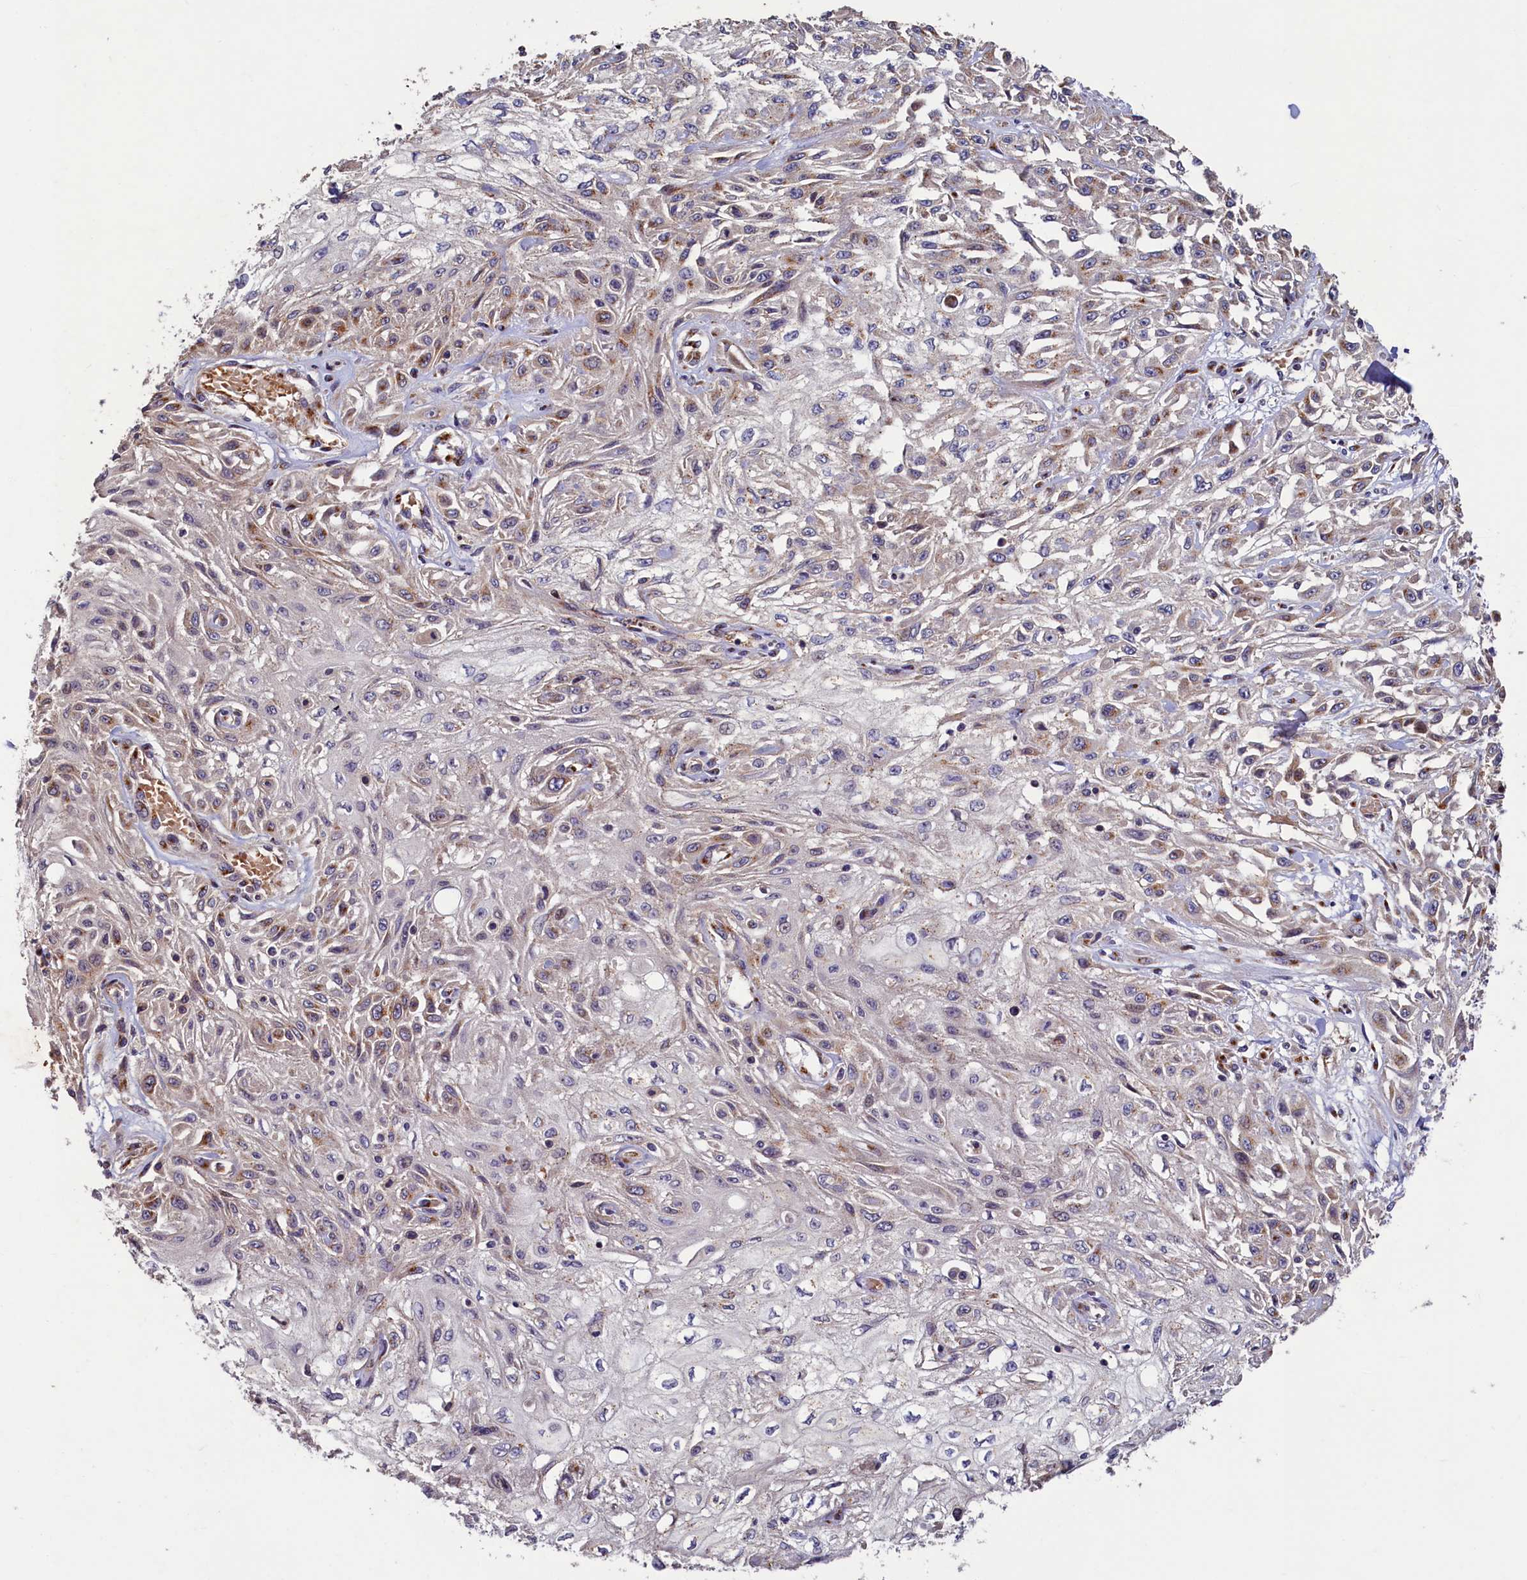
{"staining": {"intensity": "negative", "quantity": "none", "location": "none"}, "tissue": "skin cancer", "cell_type": "Tumor cells", "image_type": "cancer", "snomed": [{"axis": "morphology", "description": "Squamous cell carcinoma, NOS"}, {"axis": "morphology", "description": "Squamous cell carcinoma, metastatic, NOS"}, {"axis": "topography", "description": "Skin"}, {"axis": "topography", "description": "Lymph node"}], "caption": "The photomicrograph demonstrates no significant expression in tumor cells of skin cancer. (Stains: DAB immunohistochemistry with hematoxylin counter stain, Microscopy: brightfield microscopy at high magnification).", "gene": "TMEM181", "patient": {"sex": "male", "age": 75}}